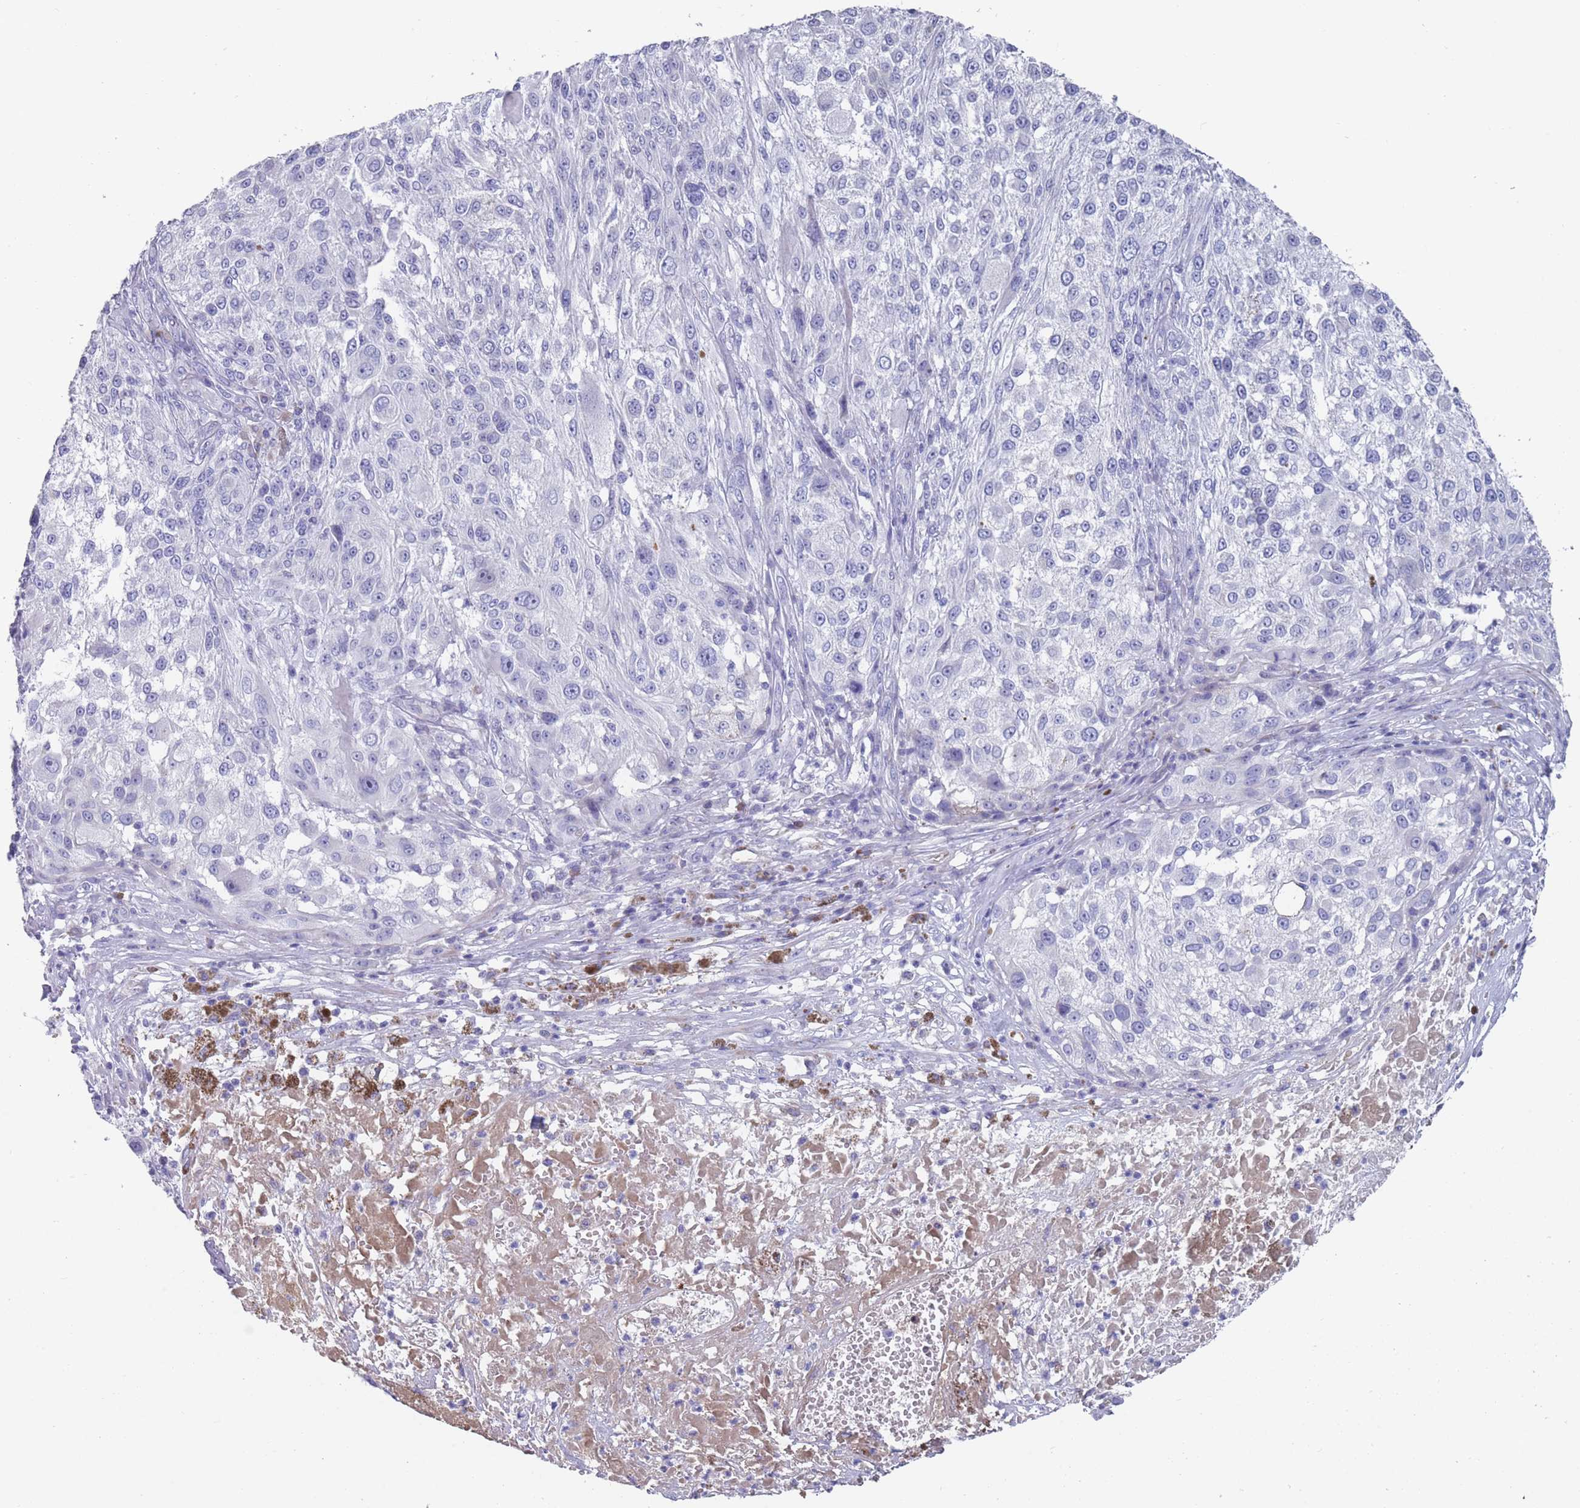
{"staining": {"intensity": "negative", "quantity": "none", "location": "none"}, "tissue": "melanoma", "cell_type": "Tumor cells", "image_type": "cancer", "snomed": [{"axis": "morphology", "description": "Normal morphology"}, {"axis": "morphology", "description": "Malignant melanoma, NOS"}, {"axis": "topography", "description": "Skin"}], "caption": "A histopathology image of human melanoma is negative for staining in tumor cells. (Stains: DAB IHC with hematoxylin counter stain, Microscopy: brightfield microscopy at high magnification).", "gene": "ST8SIA5", "patient": {"sex": "female", "age": 72}}